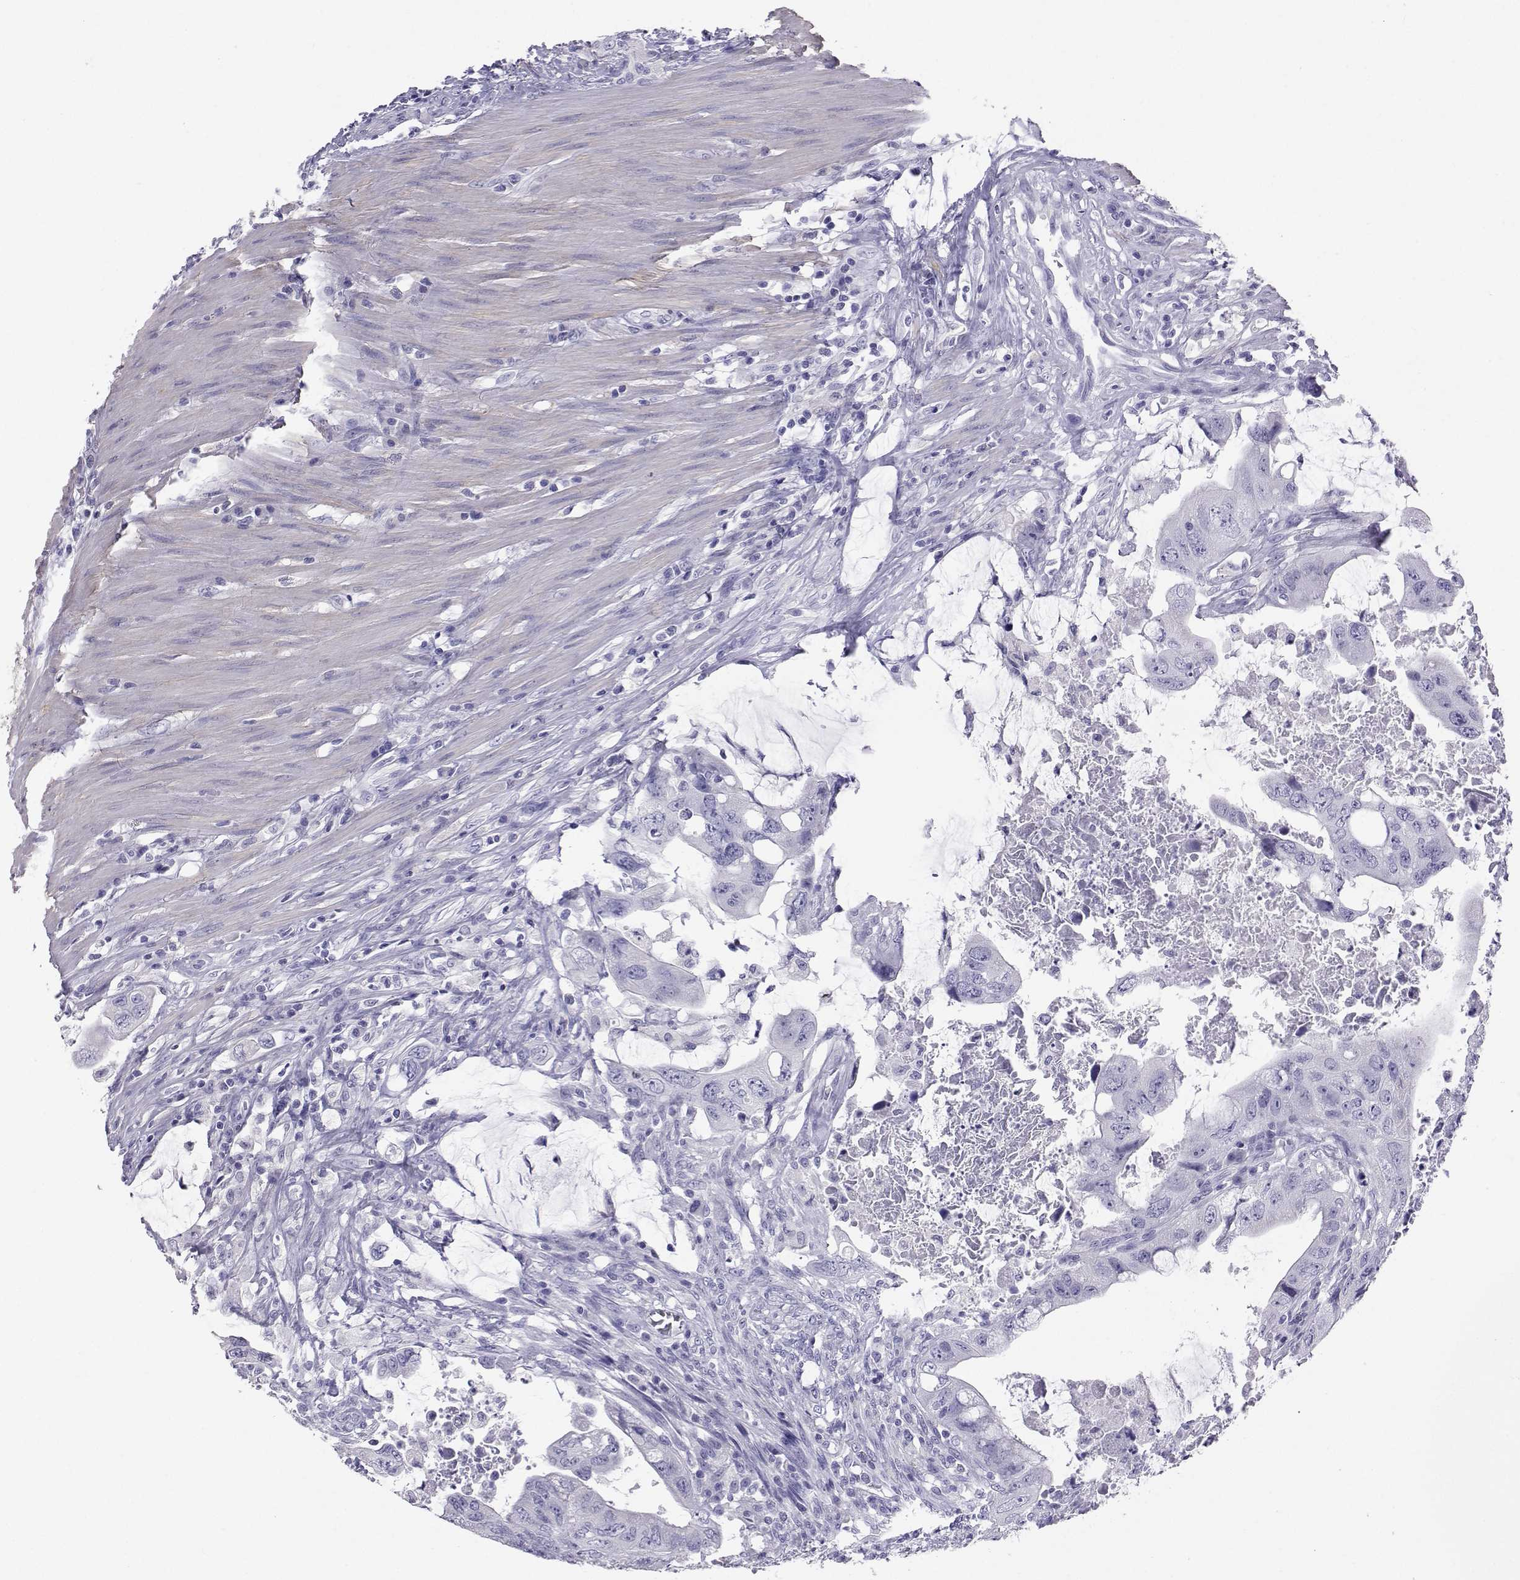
{"staining": {"intensity": "negative", "quantity": "none", "location": "none"}, "tissue": "colorectal cancer", "cell_type": "Tumor cells", "image_type": "cancer", "snomed": [{"axis": "morphology", "description": "Adenocarcinoma, NOS"}, {"axis": "topography", "description": "Colon"}], "caption": "The histopathology image exhibits no staining of tumor cells in colorectal adenocarcinoma.", "gene": "PLIN4", "patient": {"sex": "male", "age": 57}}